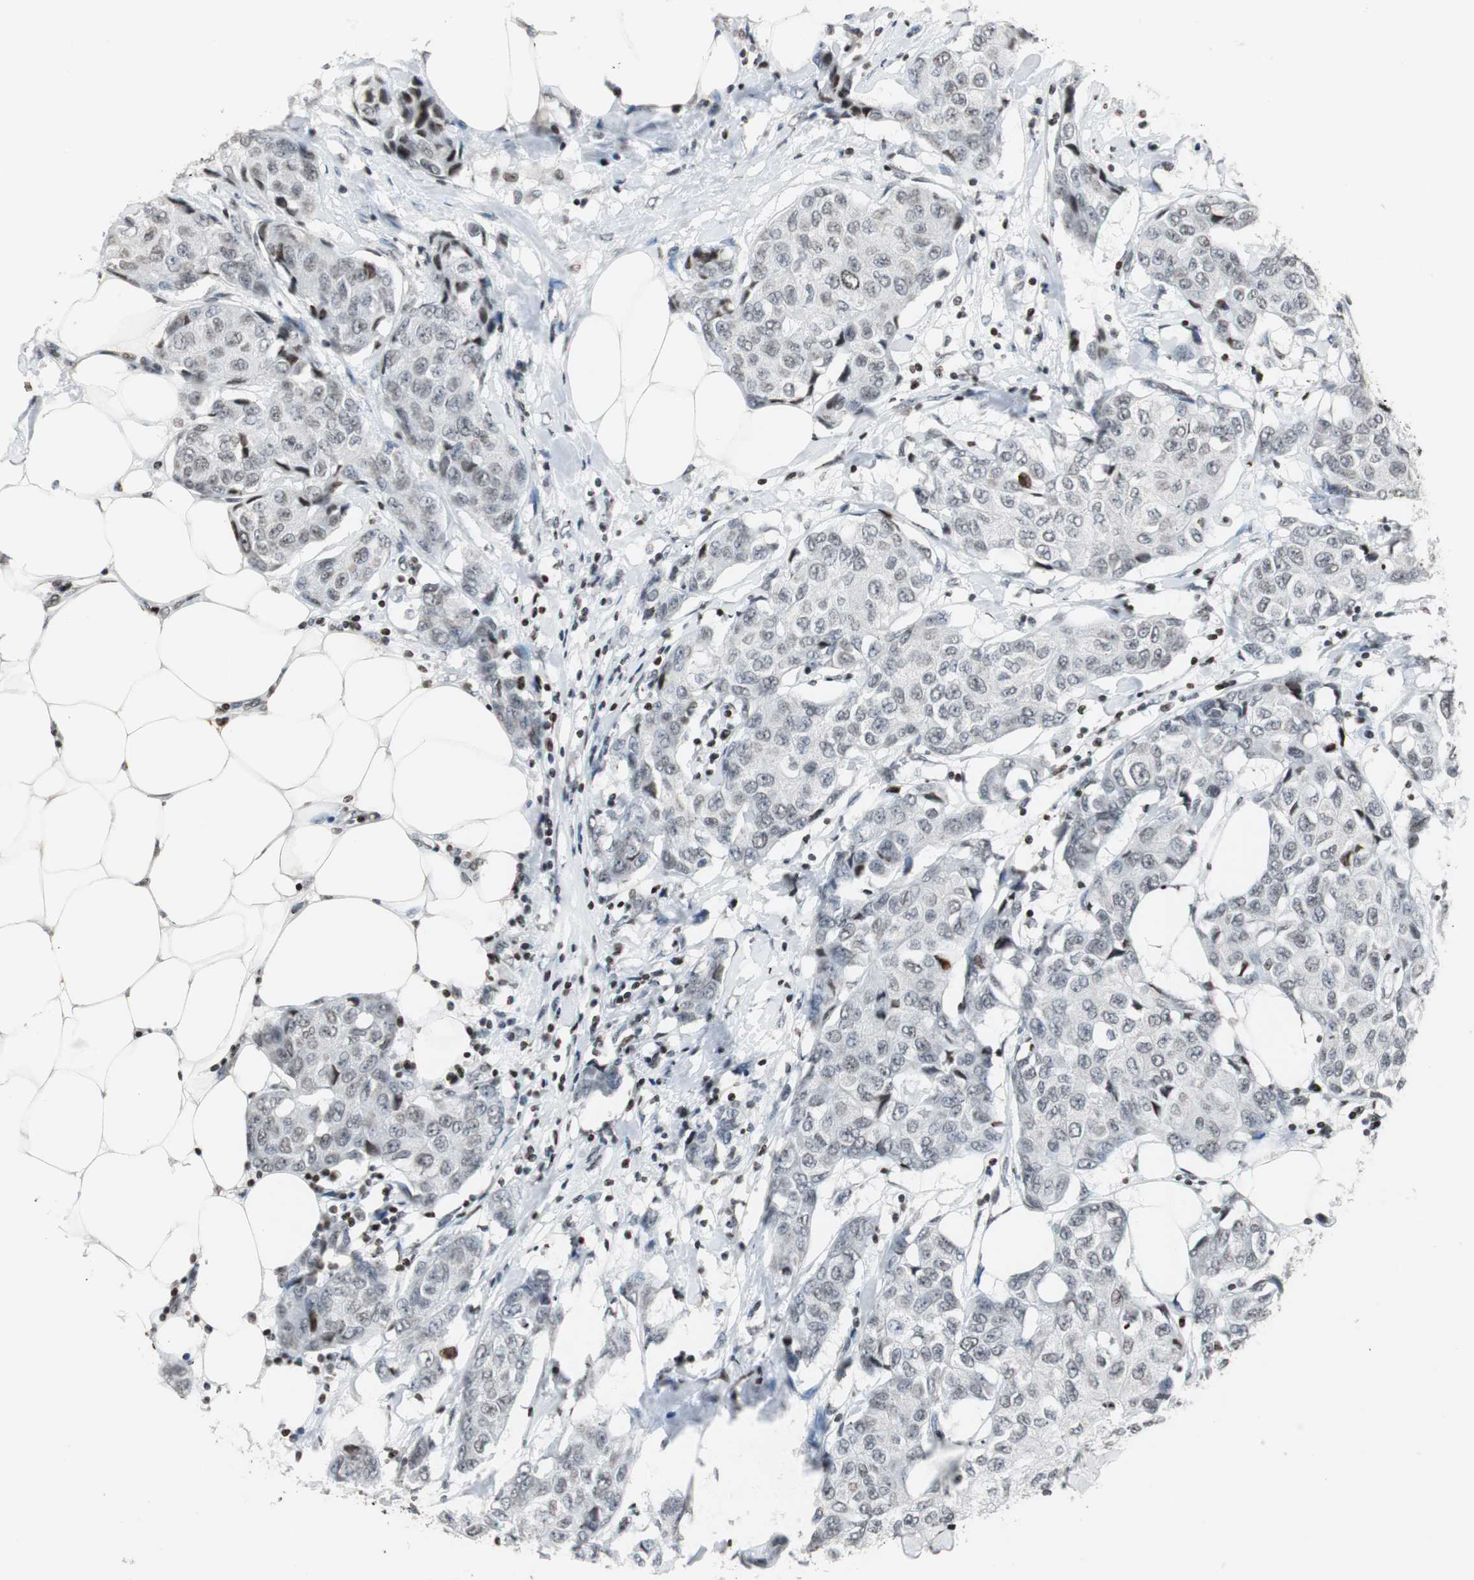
{"staining": {"intensity": "weak", "quantity": ">75%", "location": "nuclear"}, "tissue": "breast cancer", "cell_type": "Tumor cells", "image_type": "cancer", "snomed": [{"axis": "morphology", "description": "Duct carcinoma"}, {"axis": "topography", "description": "Breast"}], "caption": "Human infiltrating ductal carcinoma (breast) stained with a protein marker reveals weak staining in tumor cells.", "gene": "PAXIP1", "patient": {"sex": "female", "age": 80}}